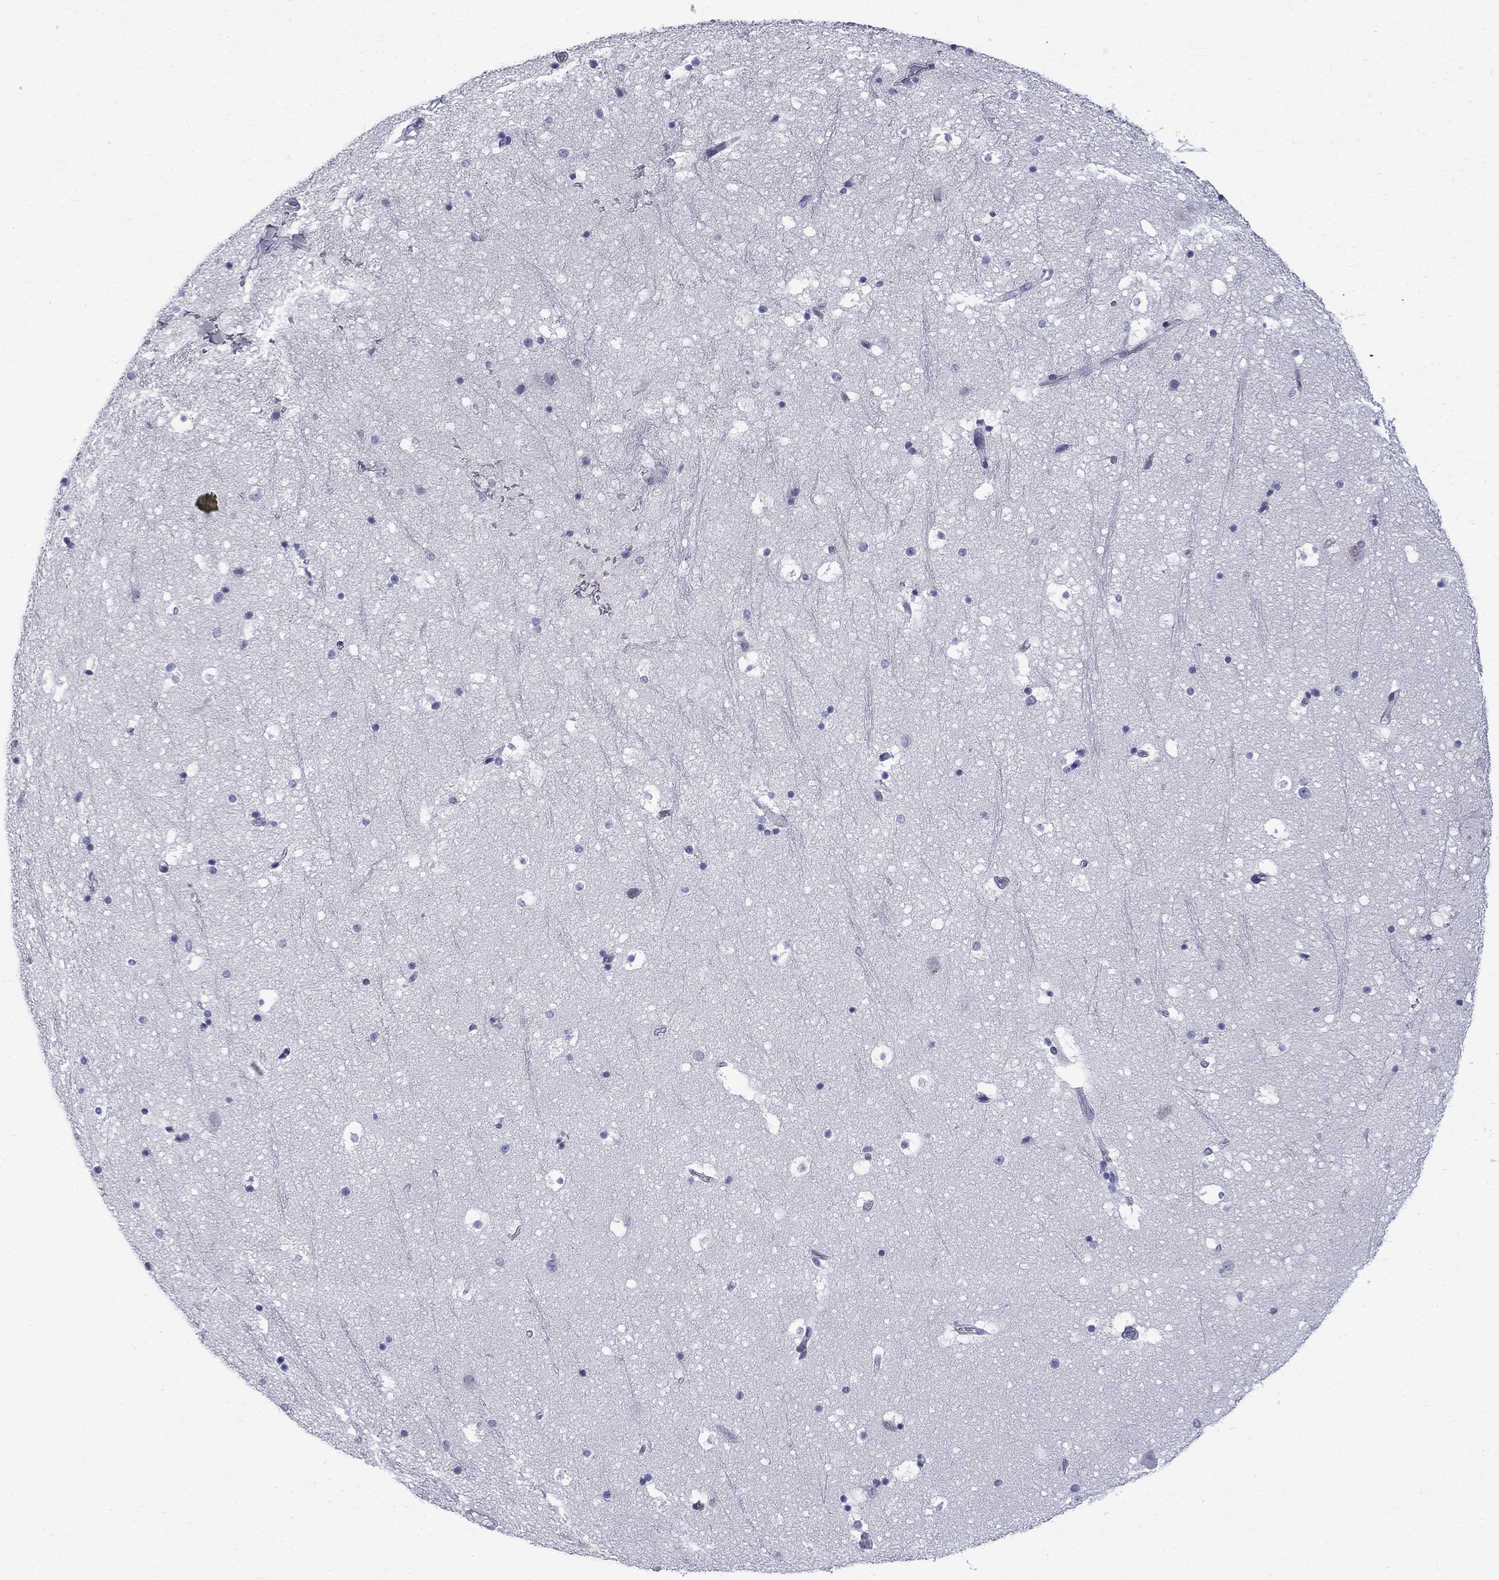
{"staining": {"intensity": "negative", "quantity": "none", "location": "none"}, "tissue": "hippocampus", "cell_type": "Glial cells", "image_type": "normal", "snomed": [{"axis": "morphology", "description": "Normal tissue, NOS"}, {"axis": "topography", "description": "Hippocampus"}], "caption": "IHC image of normal hippocampus: human hippocampus stained with DAB (3,3'-diaminobenzidine) displays no significant protein positivity in glial cells.", "gene": "SERPINB2", "patient": {"sex": "male", "age": 51}}